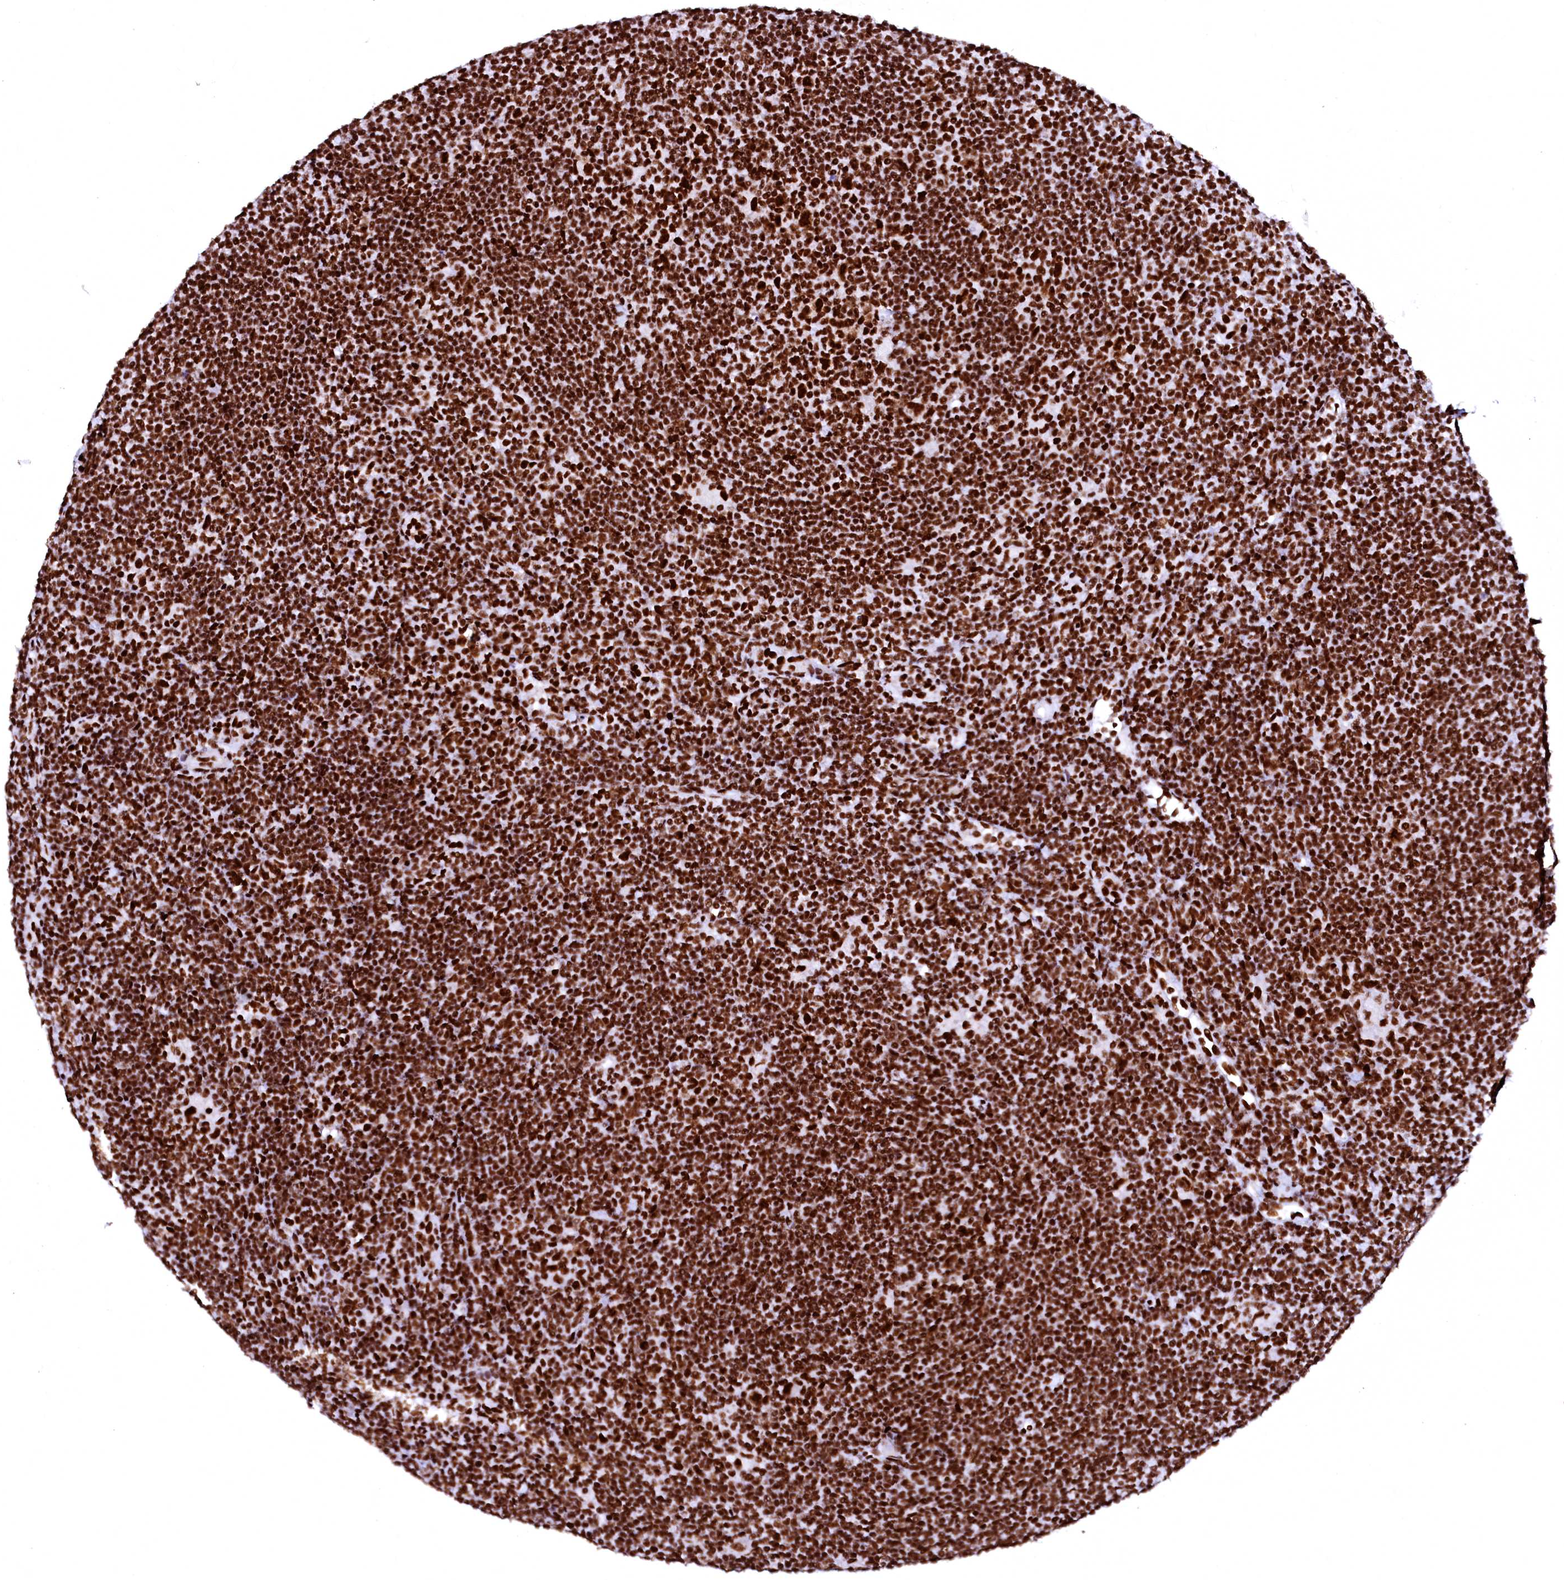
{"staining": {"intensity": "strong", "quantity": ">75%", "location": "nuclear"}, "tissue": "lymphoma", "cell_type": "Tumor cells", "image_type": "cancer", "snomed": [{"axis": "morphology", "description": "Hodgkin's disease, NOS"}, {"axis": "topography", "description": "Lymph node"}], "caption": "Tumor cells exhibit strong nuclear expression in about >75% of cells in lymphoma.", "gene": "CPSF6", "patient": {"sex": "female", "age": 57}}